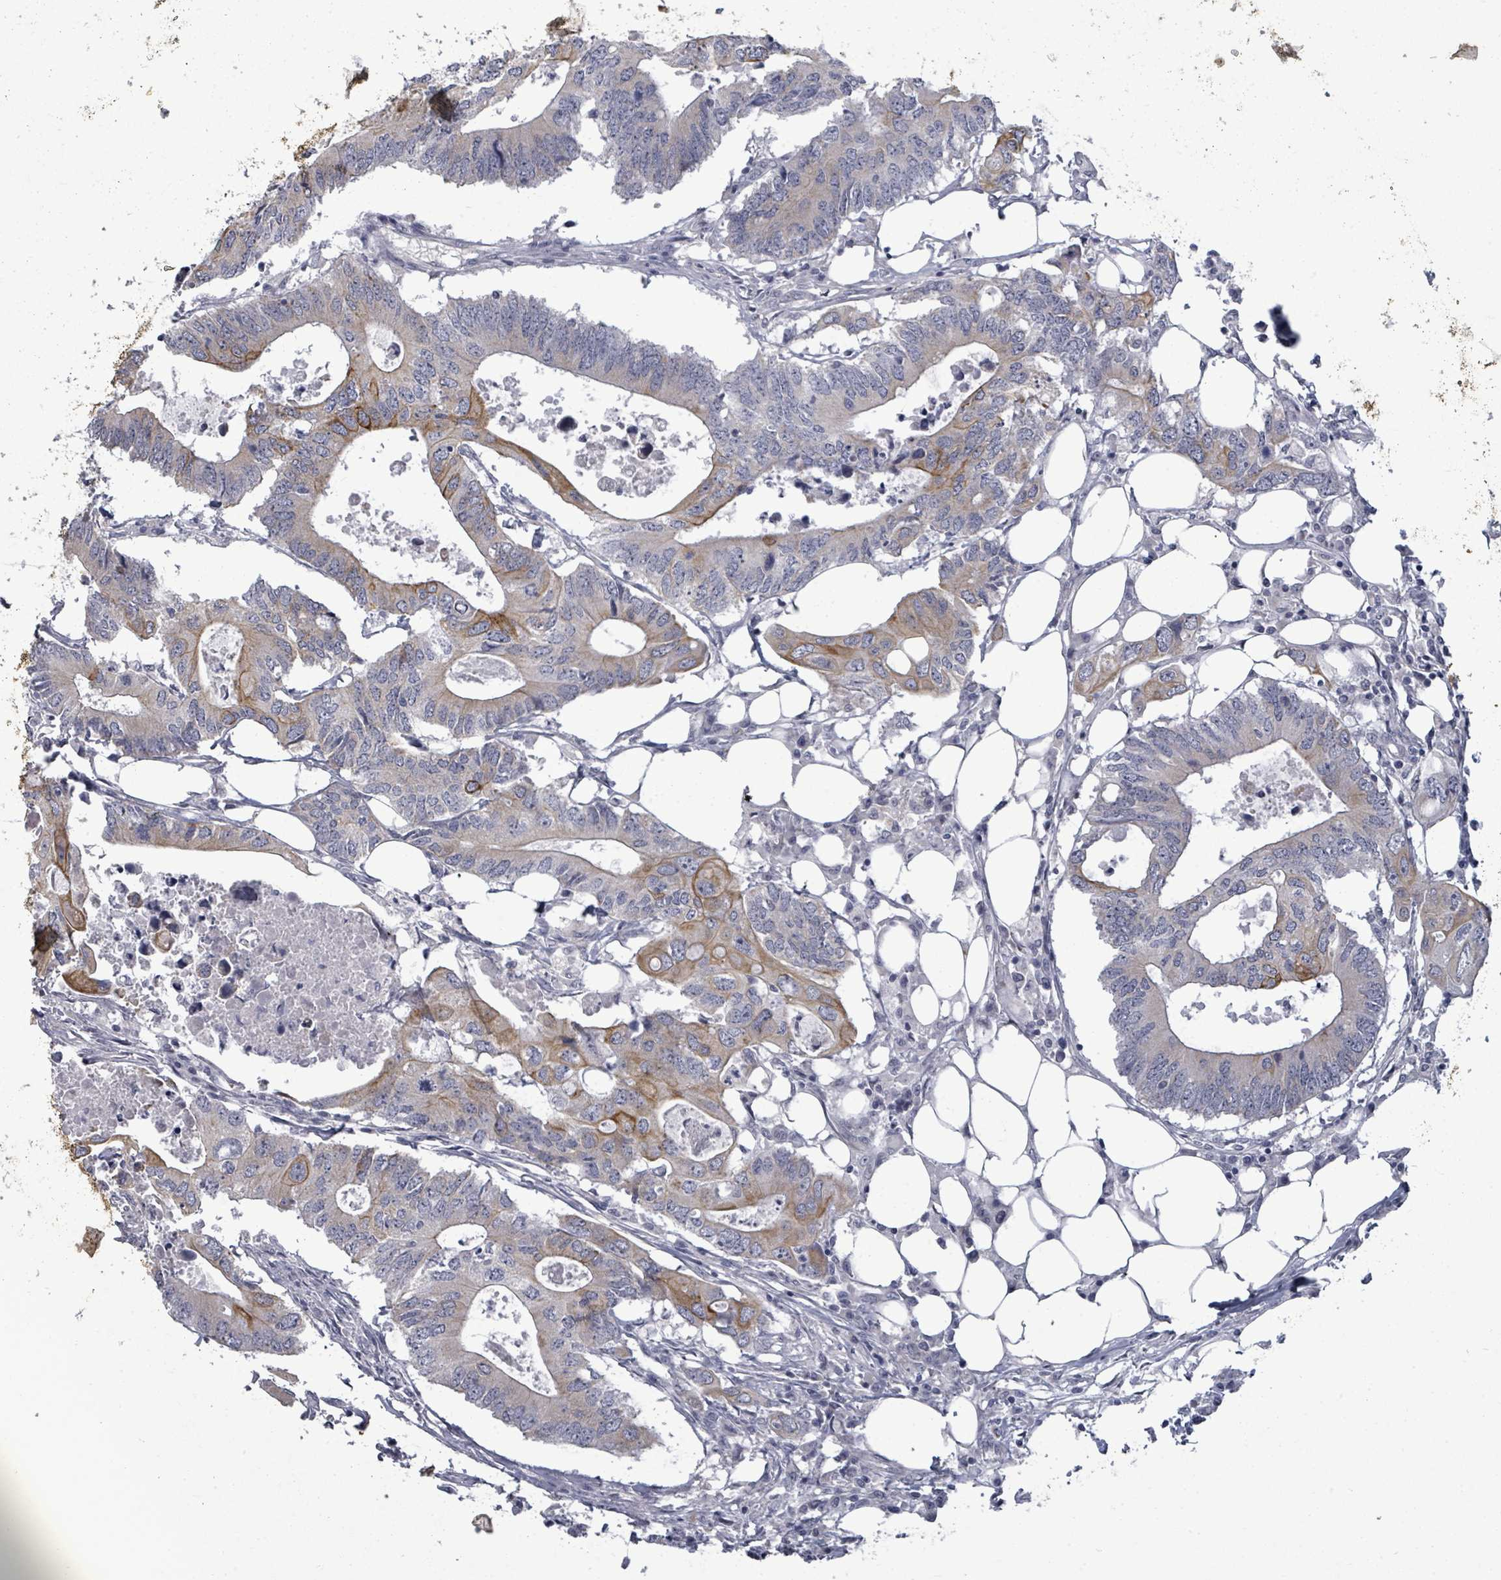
{"staining": {"intensity": "strong", "quantity": "<25%", "location": "cytoplasmic/membranous"}, "tissue": "colorectal cancer", "cell_type": "Tumor cells", "image_type": "cancer", "snomed": [{"axis": "morphology", "description": "Adenocarcinoma, NOS"}, {"axis": "topography", "description": "Colon"}], "caption": "IHC staining of colorectal cancer, which shows medium levels of strong cytoplasmic/membranous expression in approximately <25% of tumor cells indicating strong cytoplasmic/membranous protein positivity. The staining was performed using DAB (brown) for protein detection and nuclei were counterstained in hematoxylin (blue).", "gene": "PTPN20", "patient": {"sex": "male", "age": 71}}